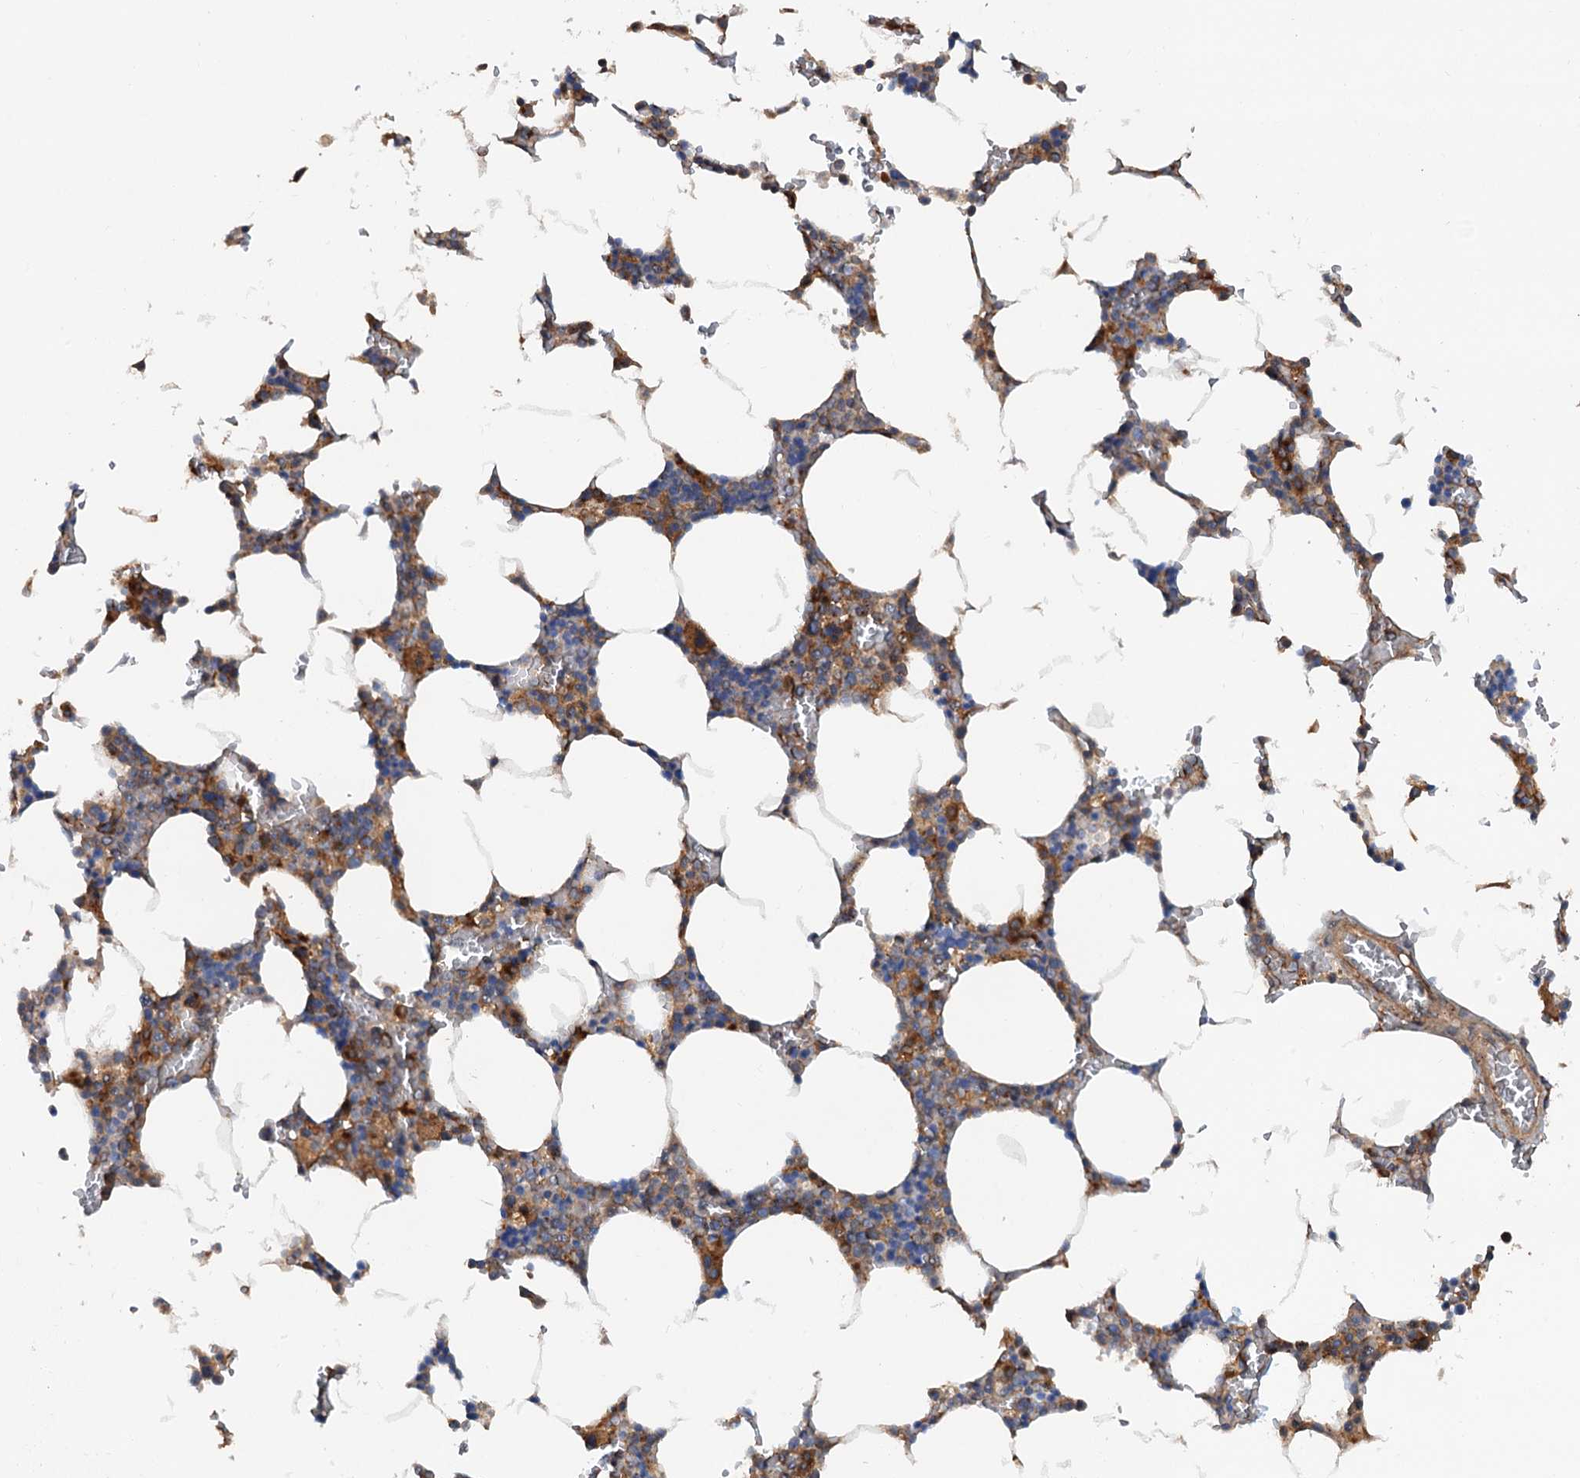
{"staining": {"intensity": "moderate", "quantity": "25%-75%", "location": "cytoplasmic/membranous"}, "tissue": "bone marrow", "cell_type": "Hematopoietic cells", "image_type": "normal", "snomed": [{"axis": "morphology", "description": "Normal tissue, NOS"}, {"axis": "topography", "description": "Bone marrow"}], "caption": "The immunohistochemical stain shows moderate cytoplasmic/membranous expression in hematopoietic cells of unremarkable bone marrow.", "gene": "COG3", "patient": {"sex": "male", "age": 70}}